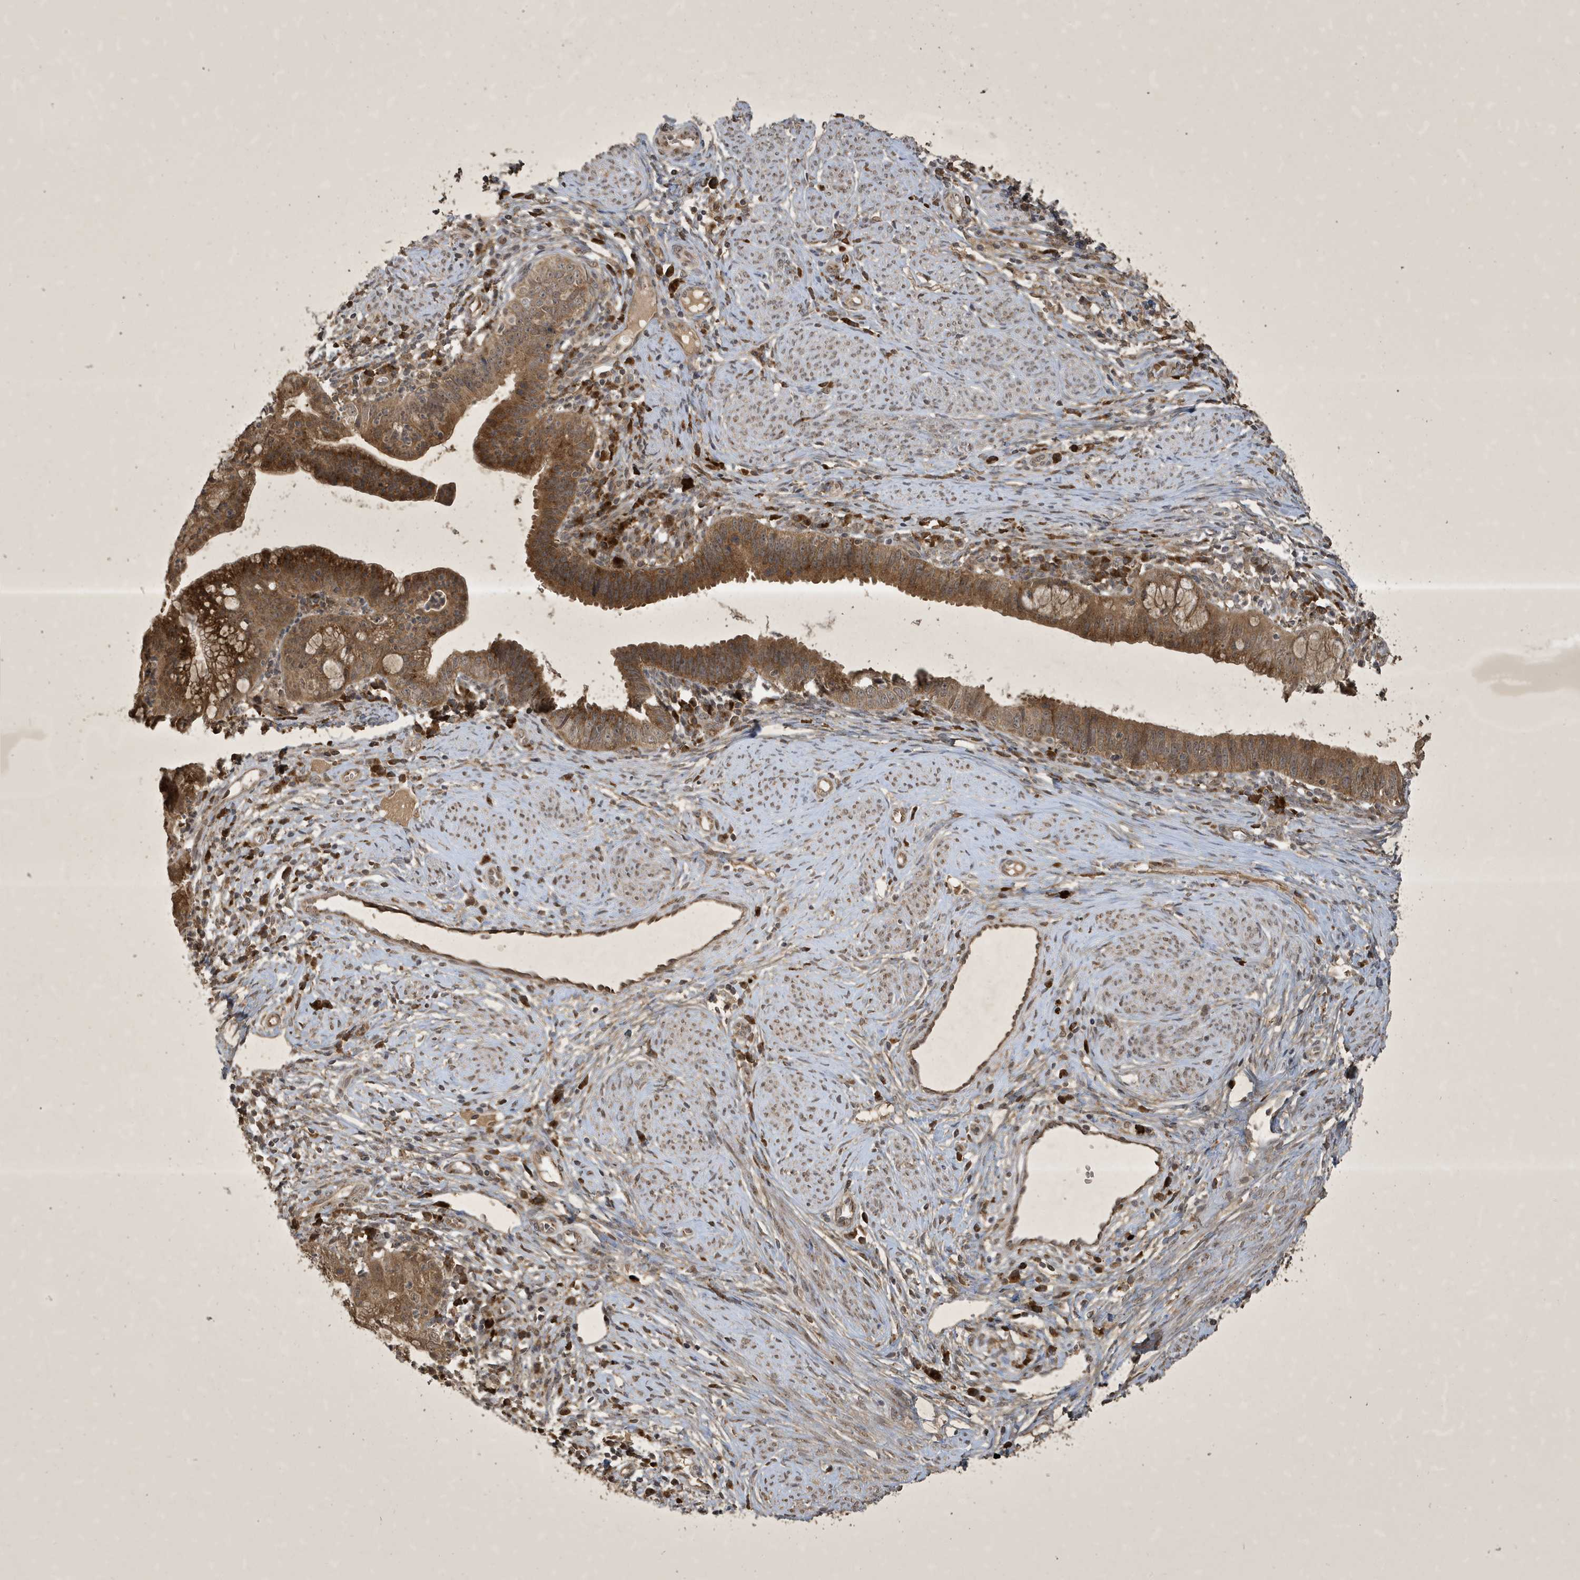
{"staining": {"intensity": "strong", "quantity": ">75%", "location": "cytoplasmic/membranous"}, "tissue": "cervical cancer", "cell_type": "Tumor cells", "image_type": "cancer", "snomed": [{"axis": "morphology", "description": "Adenocarcinoma, NOS"}, {"axis": "topography", "description": "Cervix"}], "caption": "About >75% of tumor cells in cervical adenocarcinoma reveal strong cytoplasmic/membranous protein positivity as visualized by brown immunohistochemical staining.", "gene": "STX10", "patient": {"sex": "female", "age": 36}}